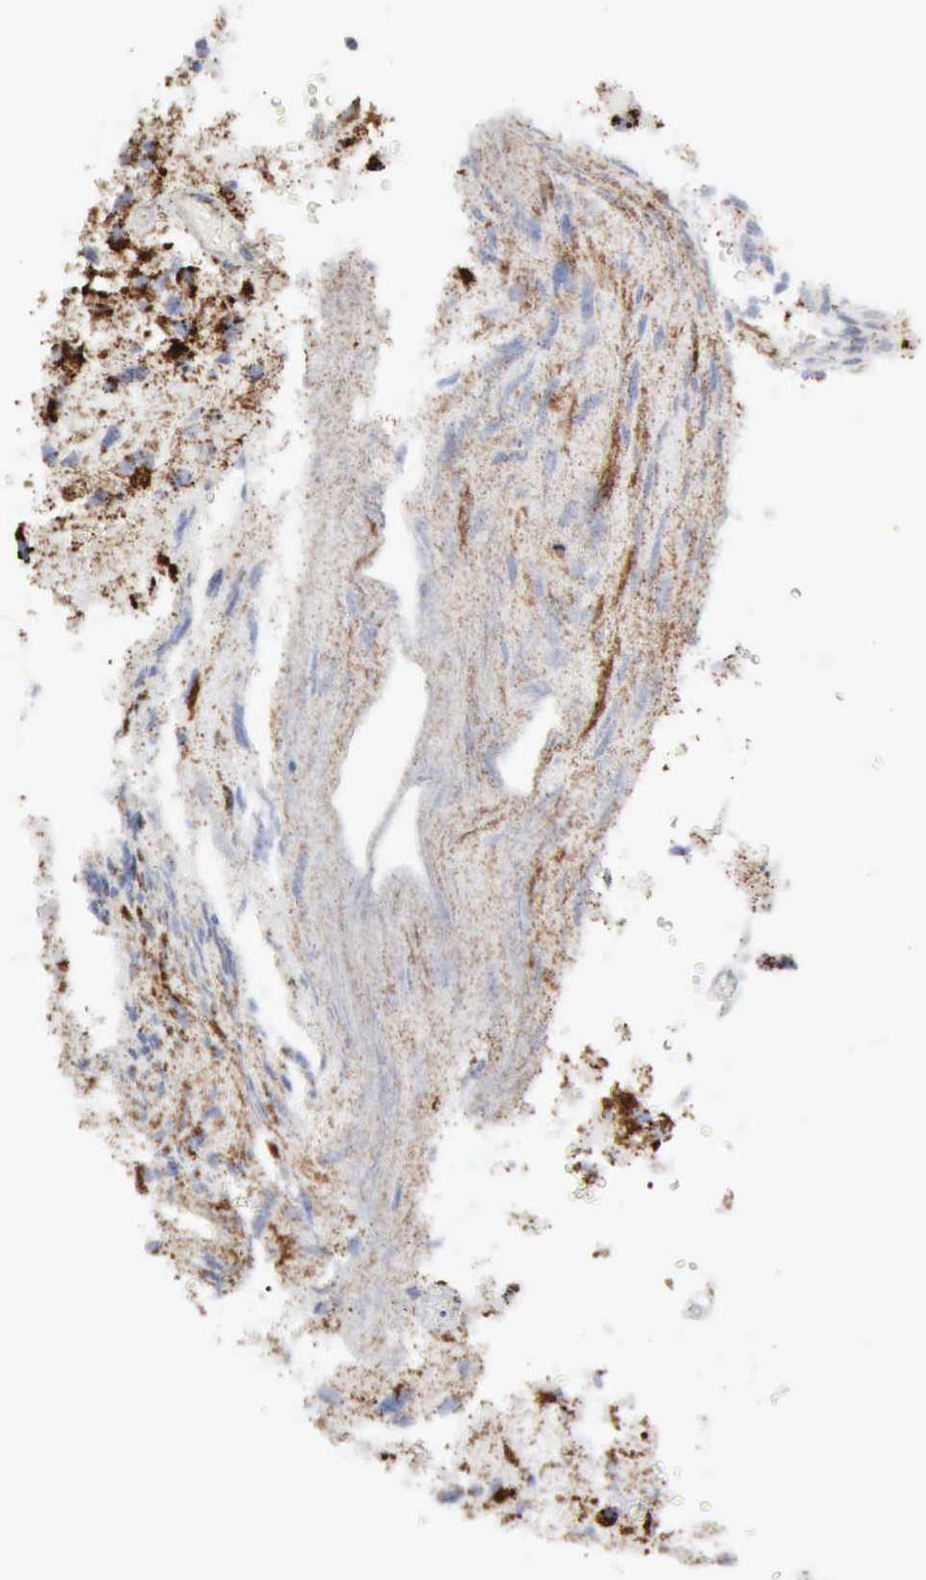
{"staining": {"intensity": "negative", "quantity": "none", "location": "none"}, "tissue": "glioma", "cell_type": "Tumor cells", "image_type": "cancer", "snomed": [{"axis": "morphology", "description": "Glioma, malignant, High grade"}, {"axis": "topography", "description": "Brain"}], "caption": "The IHC micrograph has no significant positivity in tumor cells of glioma tissue. The staining was performed using DAB (3,3'-diaminobenzidine) to visualize the protein expression in brown, while the nuclei were stained in blue with hematoxylin (Magnification: 20x).", "gene": "ACO2", "patient": {"sex": "male", "age": 69}}